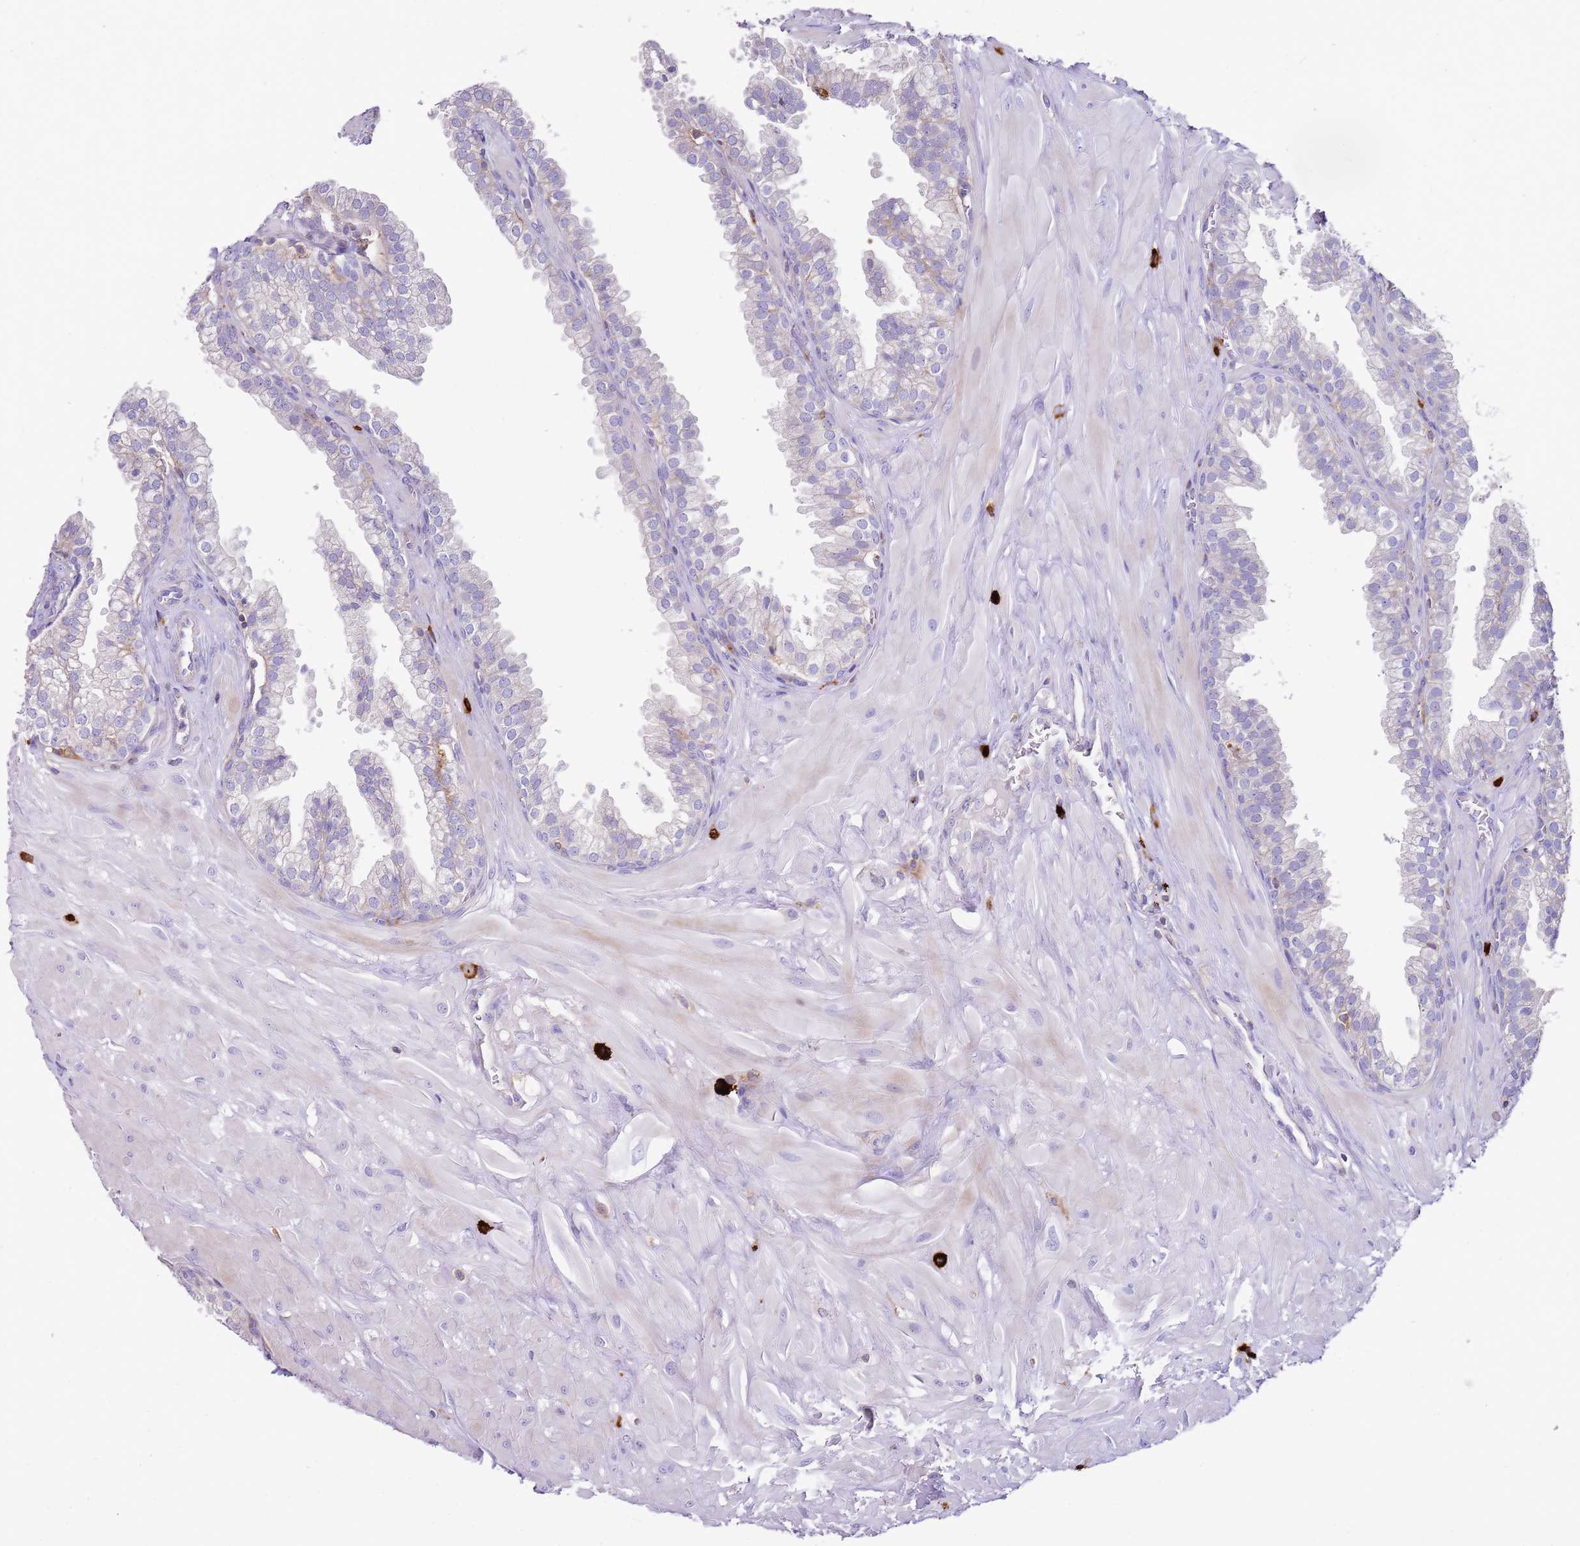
{"staining": {"intensity": "negative", "quantity": "none", "location": "none"}, "tissue": "prostate", "cell_type": "Glandular cells", "image_type": "normal", "snomed": [{"axis": "morphology", "description": "Normal tissue, NOS"}, {"axis": "topography", "description": "Prostate"}, {"axis": "topography", "description": "Peripheral nerve tissue"}], "caption": "Human prostate stained for a protein using IHC exhibits no staining in glandular cells.", "gene": "FPR1", "patient": {"sex": "male", "age": 55}}